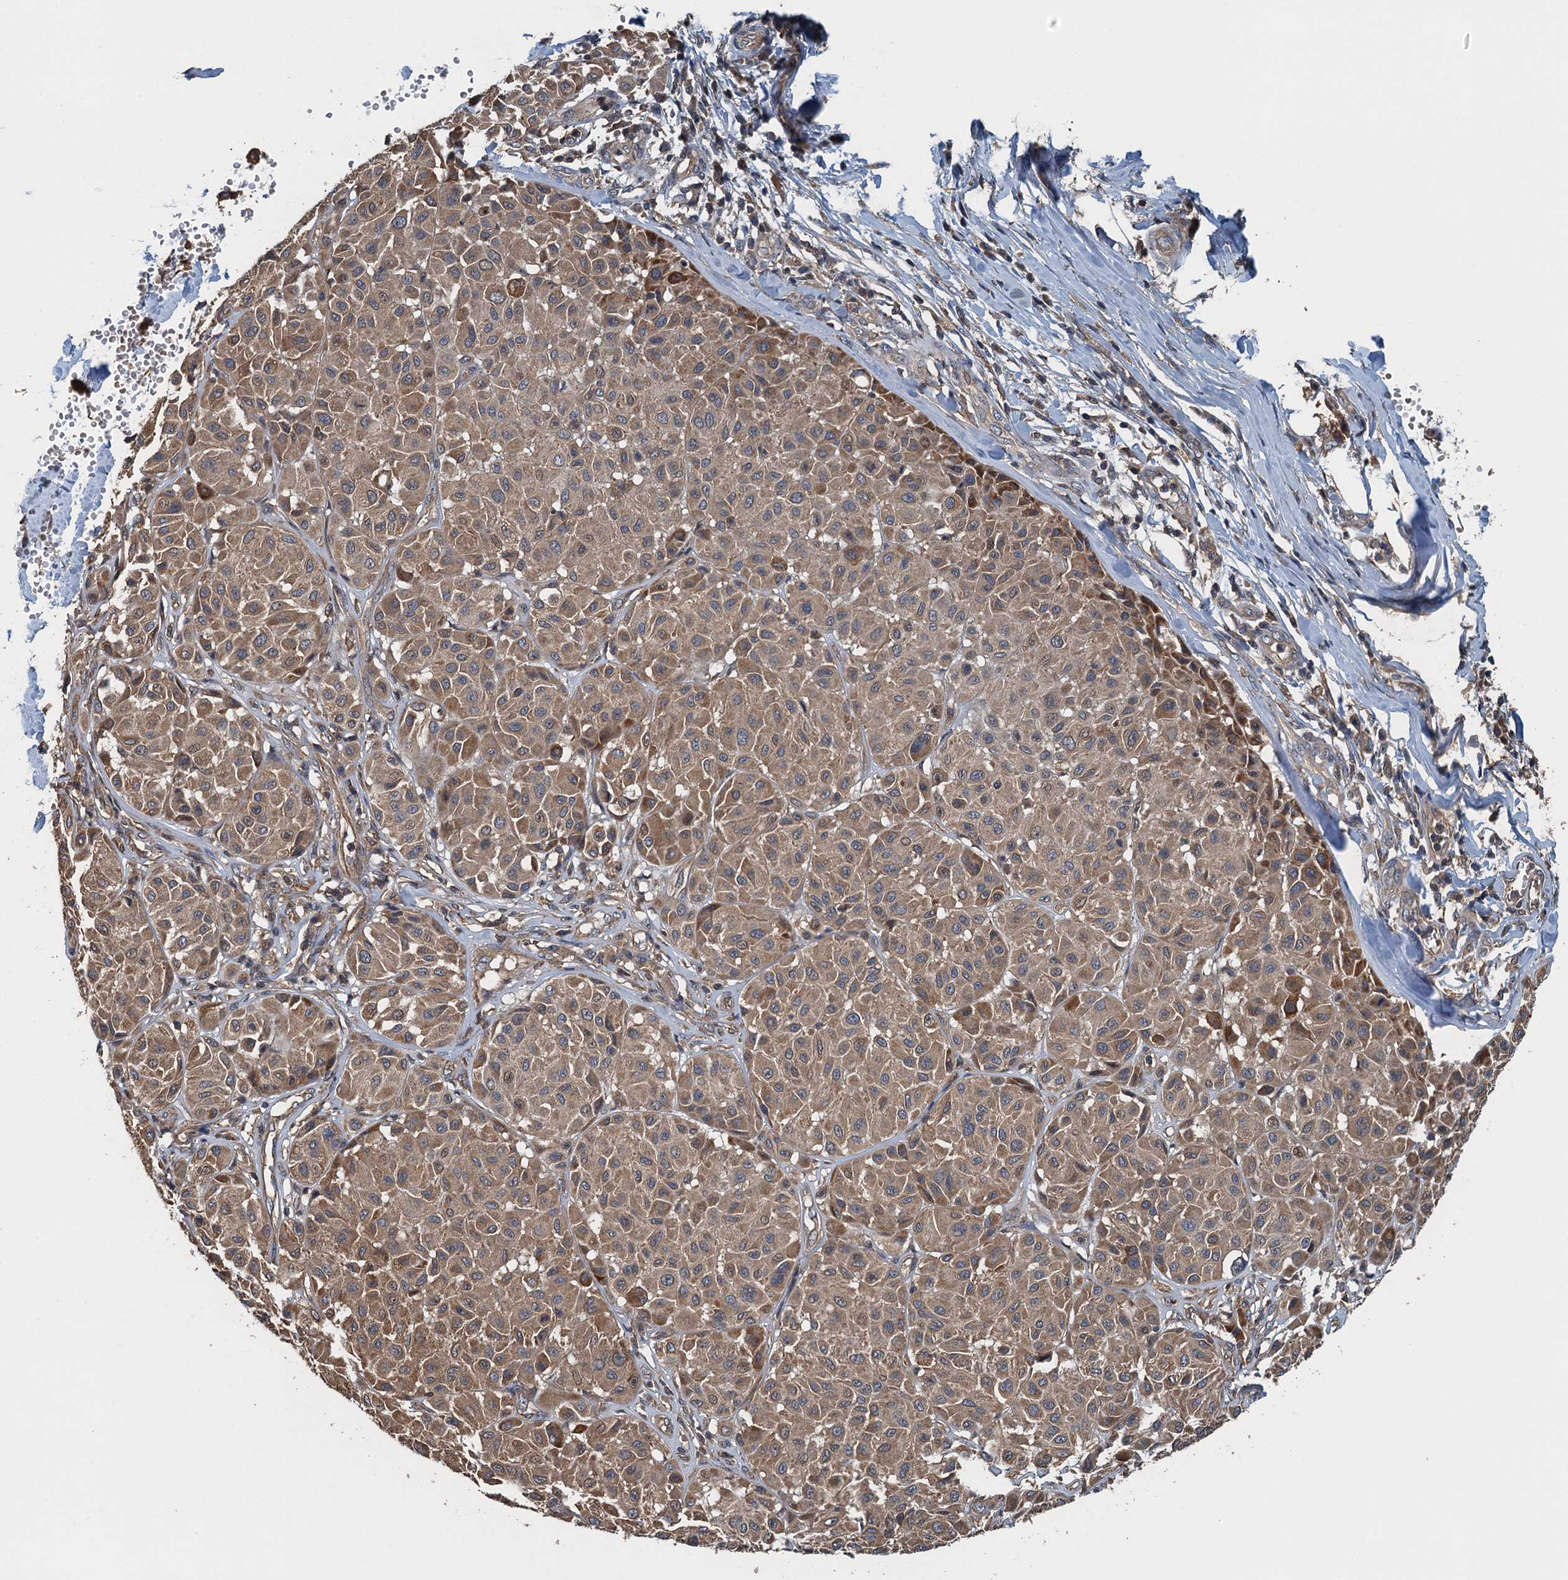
{"staining": {"intensity": "moderate", "quantity": ">75%", "location": "cytoplasmic/membranous"}, "tissue": "melanoma", "cell_type": "Tumor cells", "image_type": "cancer", "snomed": [{"axis": "morphology", "description": "Malignant melanoma, Metastatic site"}, {"axis": "topography", "description": "Soft tissue"}], "caption": "Immunohistochemistry (IHC) of human melanoma reveals medium levels of moderate cytoplasmic/membranous staining in approximately >75% of tumor cells. (DAB = brown stain, brightfield microscopy at high magnification).", "gene": "BORCS5", "patient": {"sex": "male", "age": 41}}